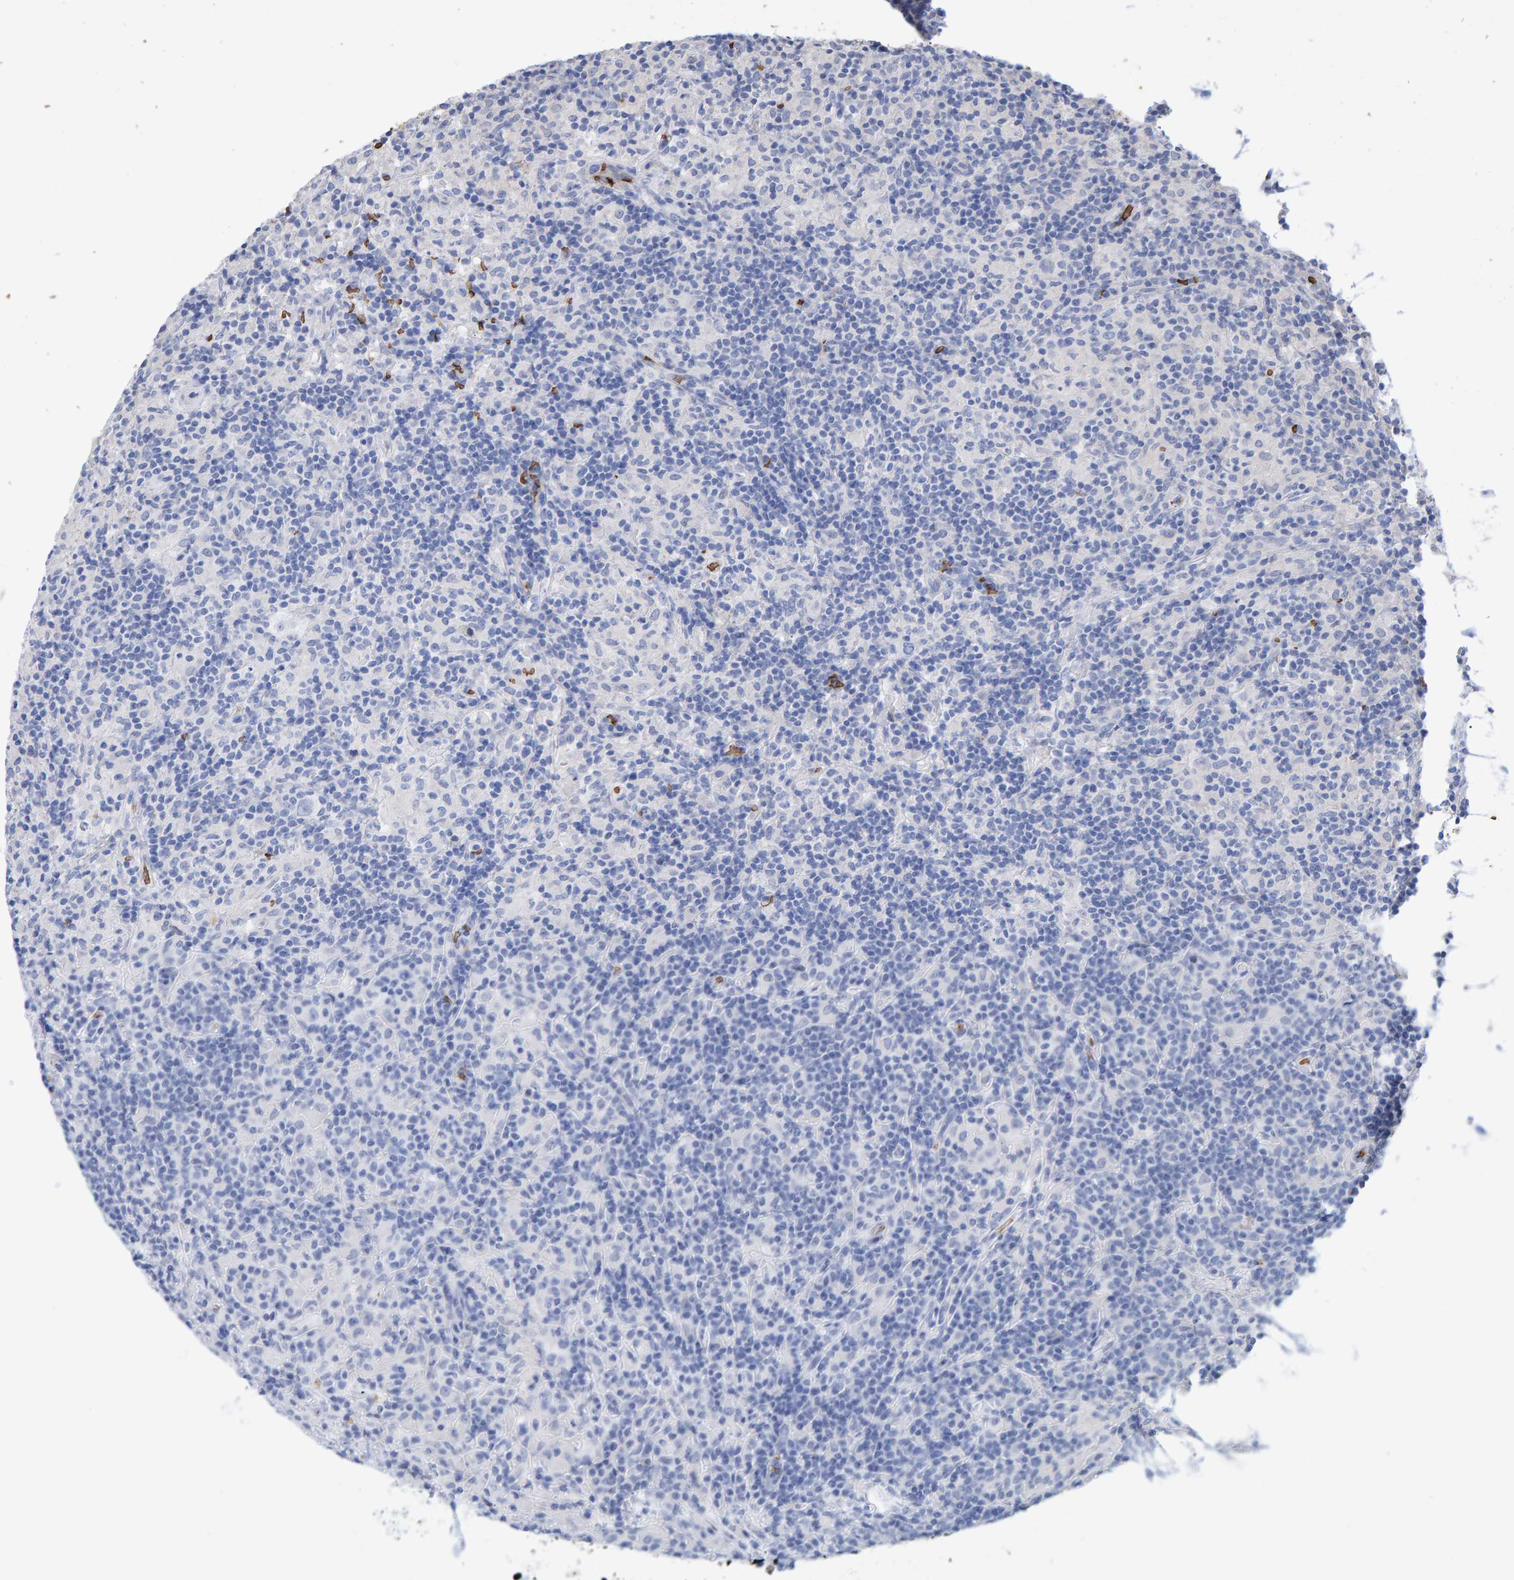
{"staining": {"intensity": "negative", "quantity": "none", "location": "none"}, "tissue": "lymphoma", "cell_type": "Tumor cells", "image_type": "cancer", "snomed": [{"axis": "morphology", "description": "Hodgkin's disease, NOS"}, {"axis": "topography", "description": "Lymph node"}], "caption": "Immunohistochemistry (IHC) photomicrograph of Hodgkin's disease stained for a protein (brown), which reveals no staining in tumor cells.", "gene": "VPS9D1", "patient": {"sex": "male", "age": 70}}